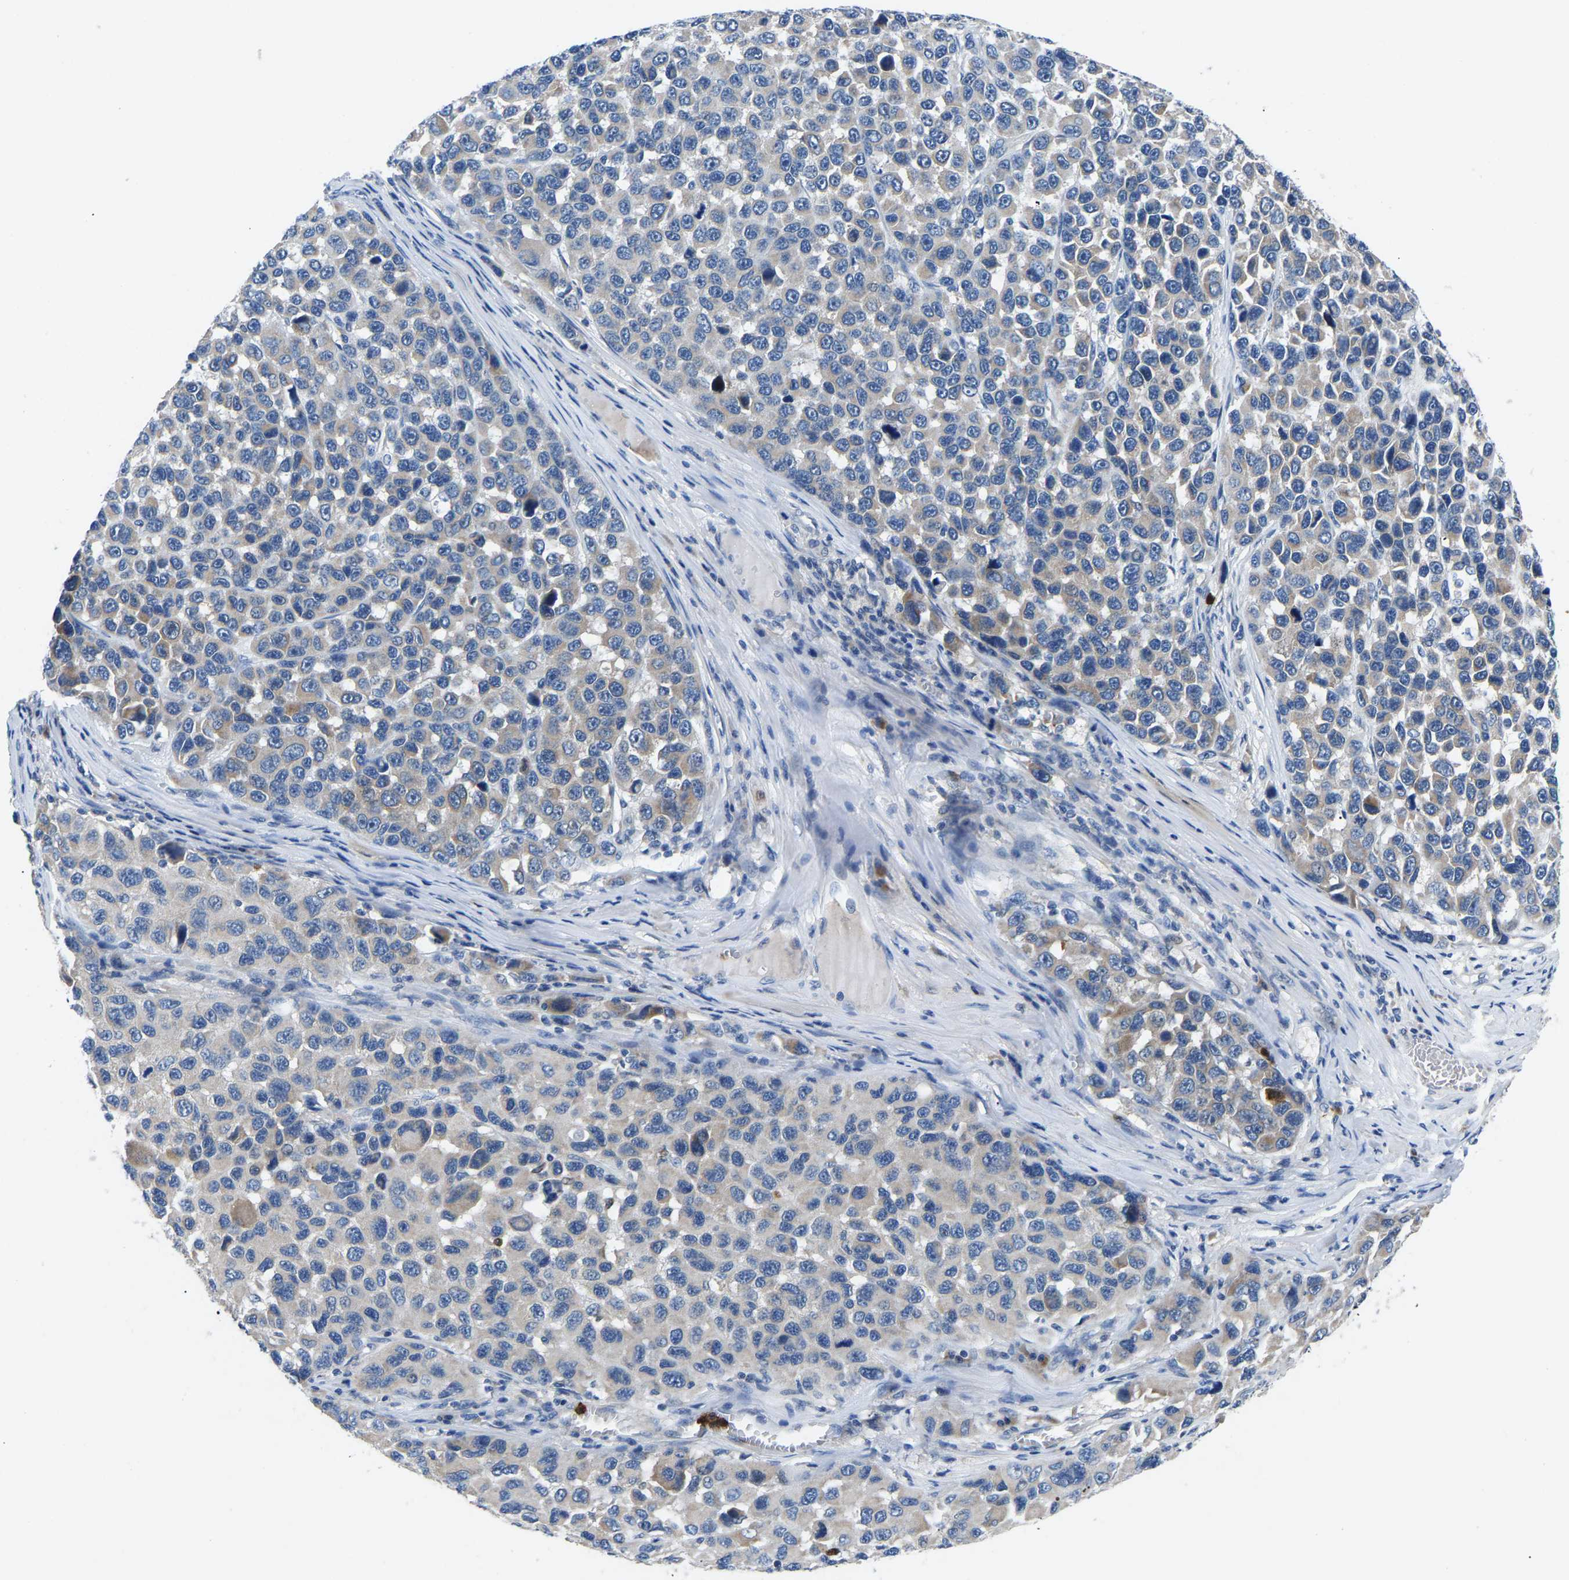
{"staining": {"intensity": "negative", "quantity": "none", "location": "none"}, "tissue": "melanoma", "cell_type": "Tumor cells", "image_type": "cancer", "snomed": [{"axis": "morphology", "description": "Malignant melanoma, NOS"}, {"axis": "topography", "description": "Skin"}], "caption": "Histopathology image shows no significant protein staining in tumor cells of melanoma.", "gene": "TOR1B", "patient": {"sex": "male", "age": 53}}